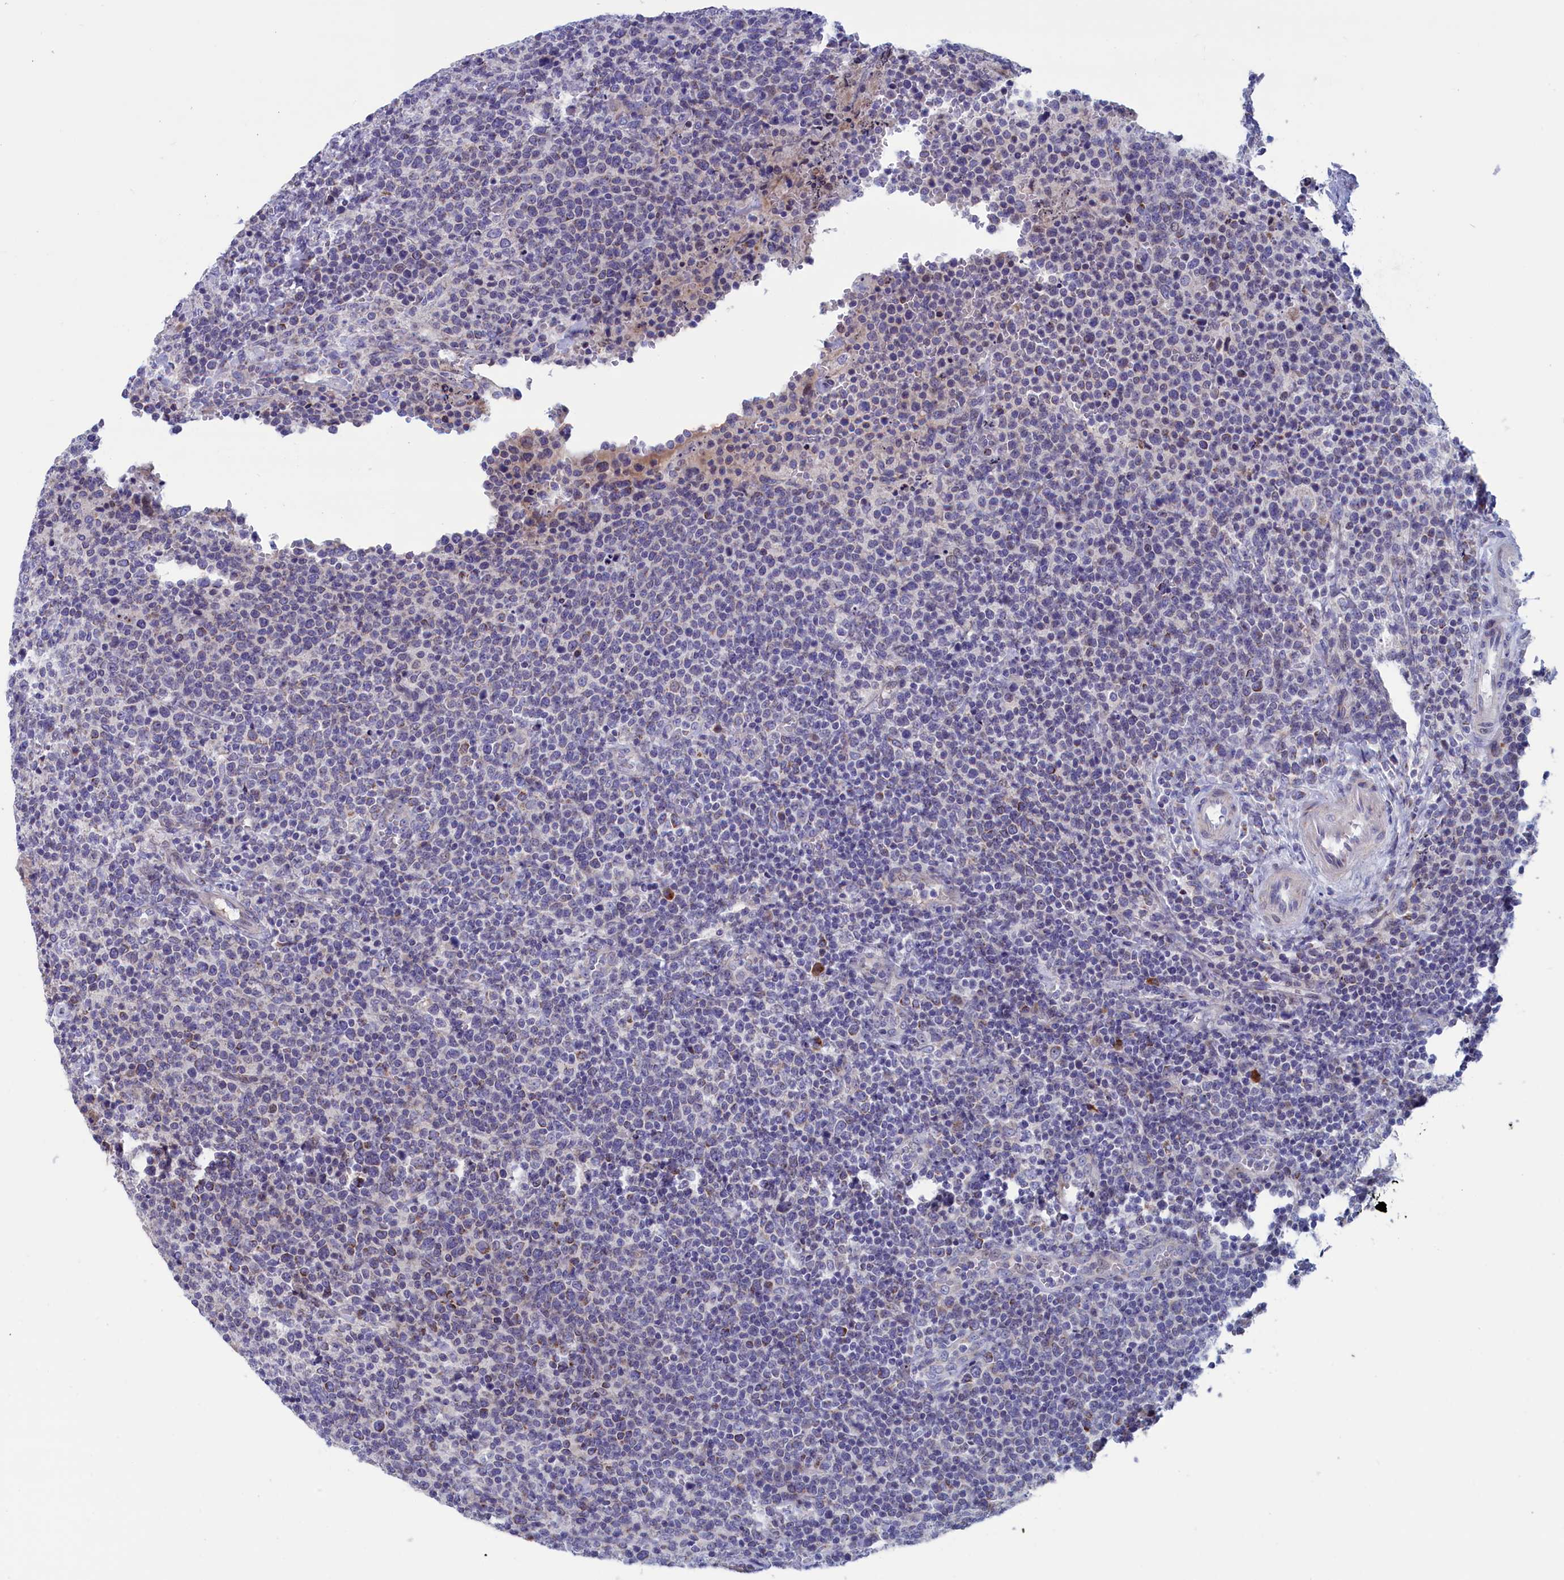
{"staining": {"intensity": "negative", "quantity": "none", "location": "none"}, "tissue": "lymphoma", "cell_type": "Tumor cells", "image_type": "cancer", "snomed": [{"axis": "morphology", "description": "Malignant lymphoma, non-Hodgkin's type, High grade"}, {"axis": "topography", "description": "Lymph node"}], "caption": "High magnification brightfield microscopy of high-grade malignant lymphoma, non-Hodgkin's type stained with DAB (brown) and counterstained with hematoxylin (blue): tumor cells show no significant expression.", "gene": "NIBAN3", "patient": {"sex": "male", "age": 61}}